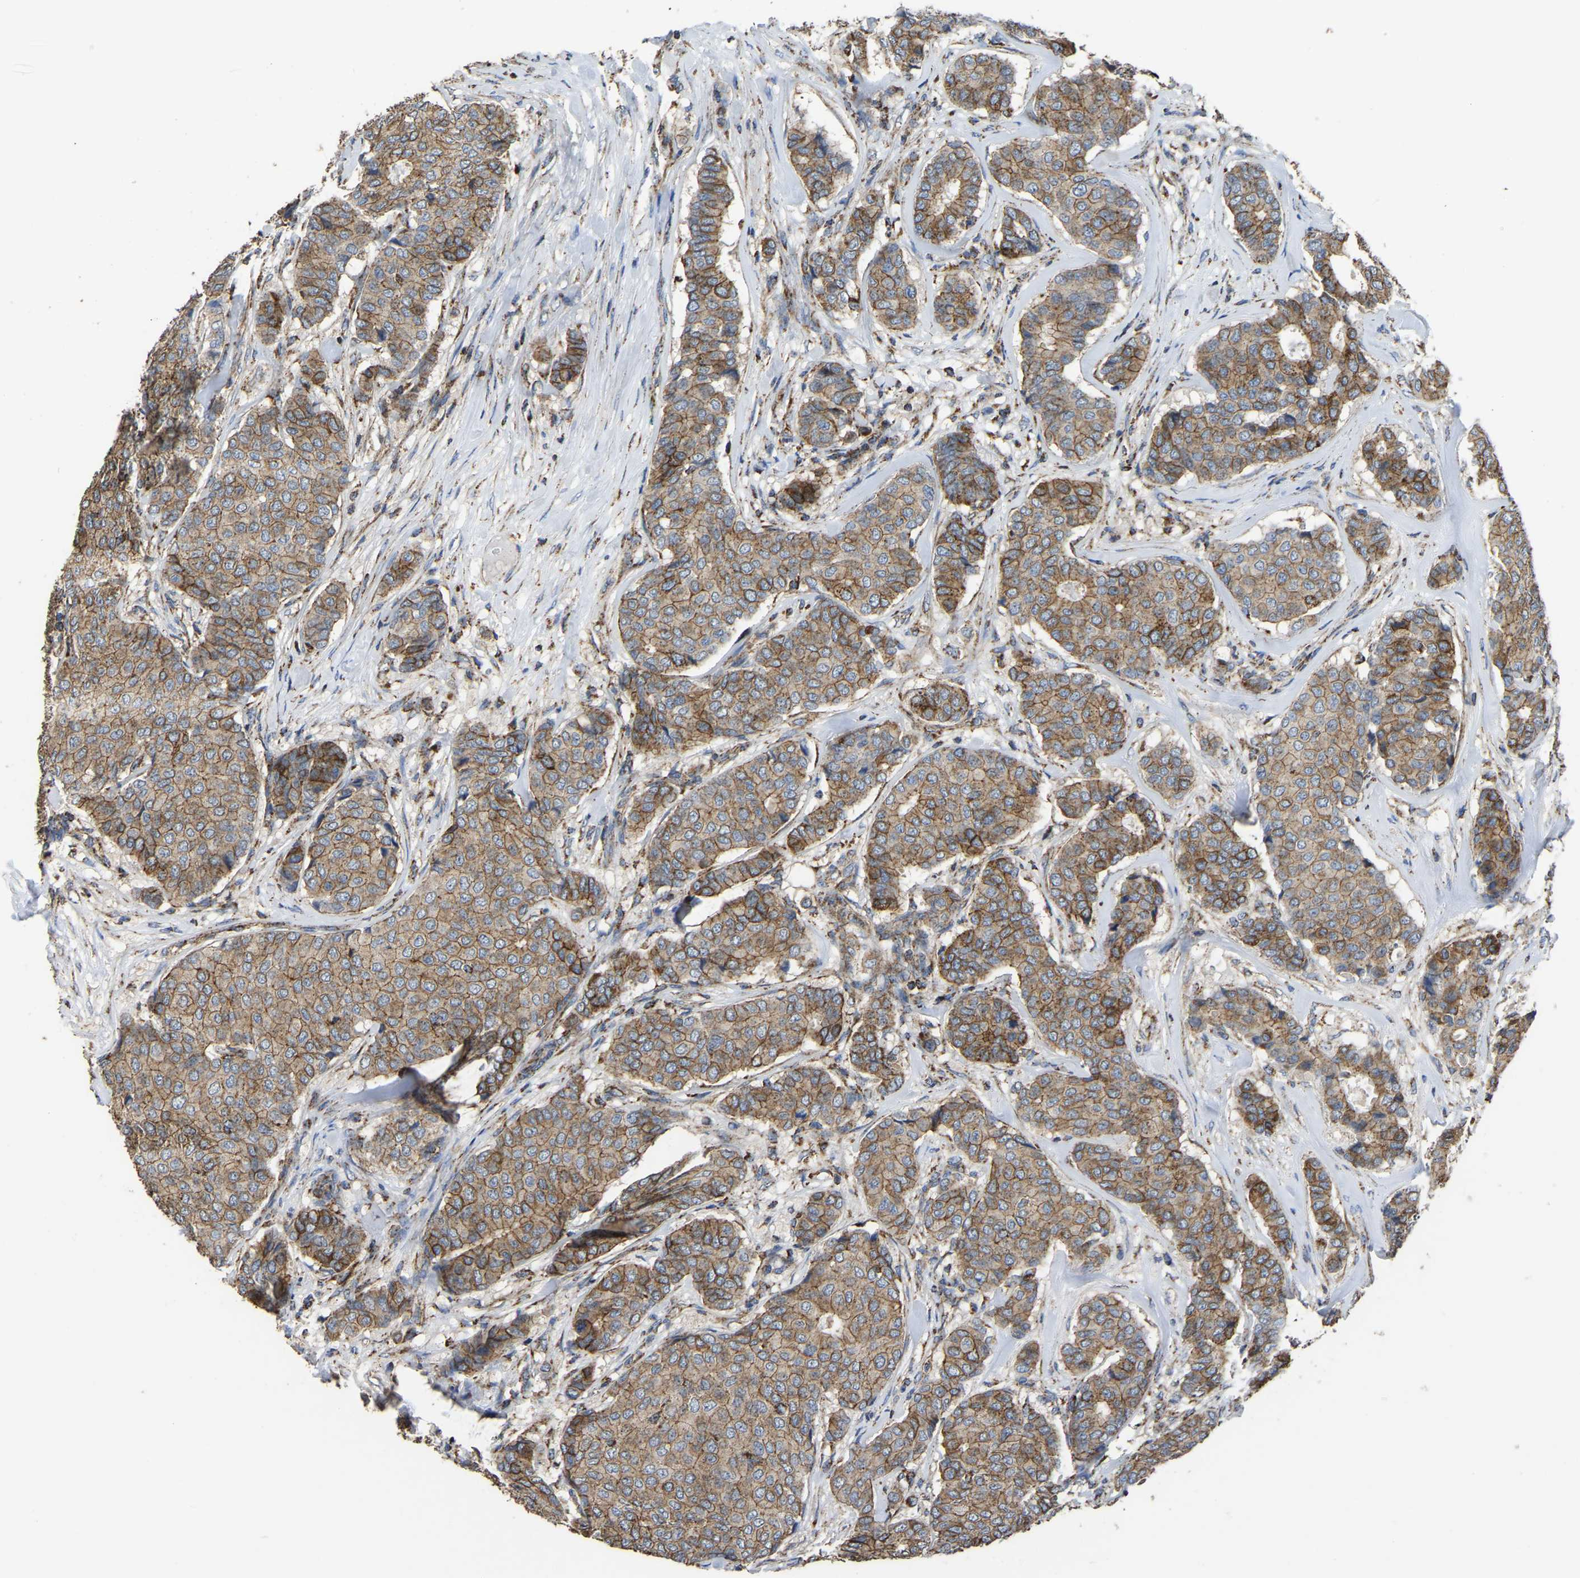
{"staining": {"intensity": "moderate", "quantity": ">75%", "location": "cytoplasmic/membranous"}, "tissue": "breast cancer", "cell_type": "Tumor cells", "image_type": "cancer", "snomed": [{"axis": "morphology", "description": "Duct carcinoma"}, {"axis": "topography", "description": "Breast"}], "caption": "Breast cancer (intraductal carcinoma) stained with DAB (3,3'-diaminobenzidine) IHC shows medium levels of moderate cytoplasmic/membranous expression in approximately >75% of tumor cells. The staining was performed using DAB, with brown indicating positive protein expression. Nuclei are stained blue with hematoxylin.", "gene": "ETFA", "patient": {"sex": "female", "age": 75}}